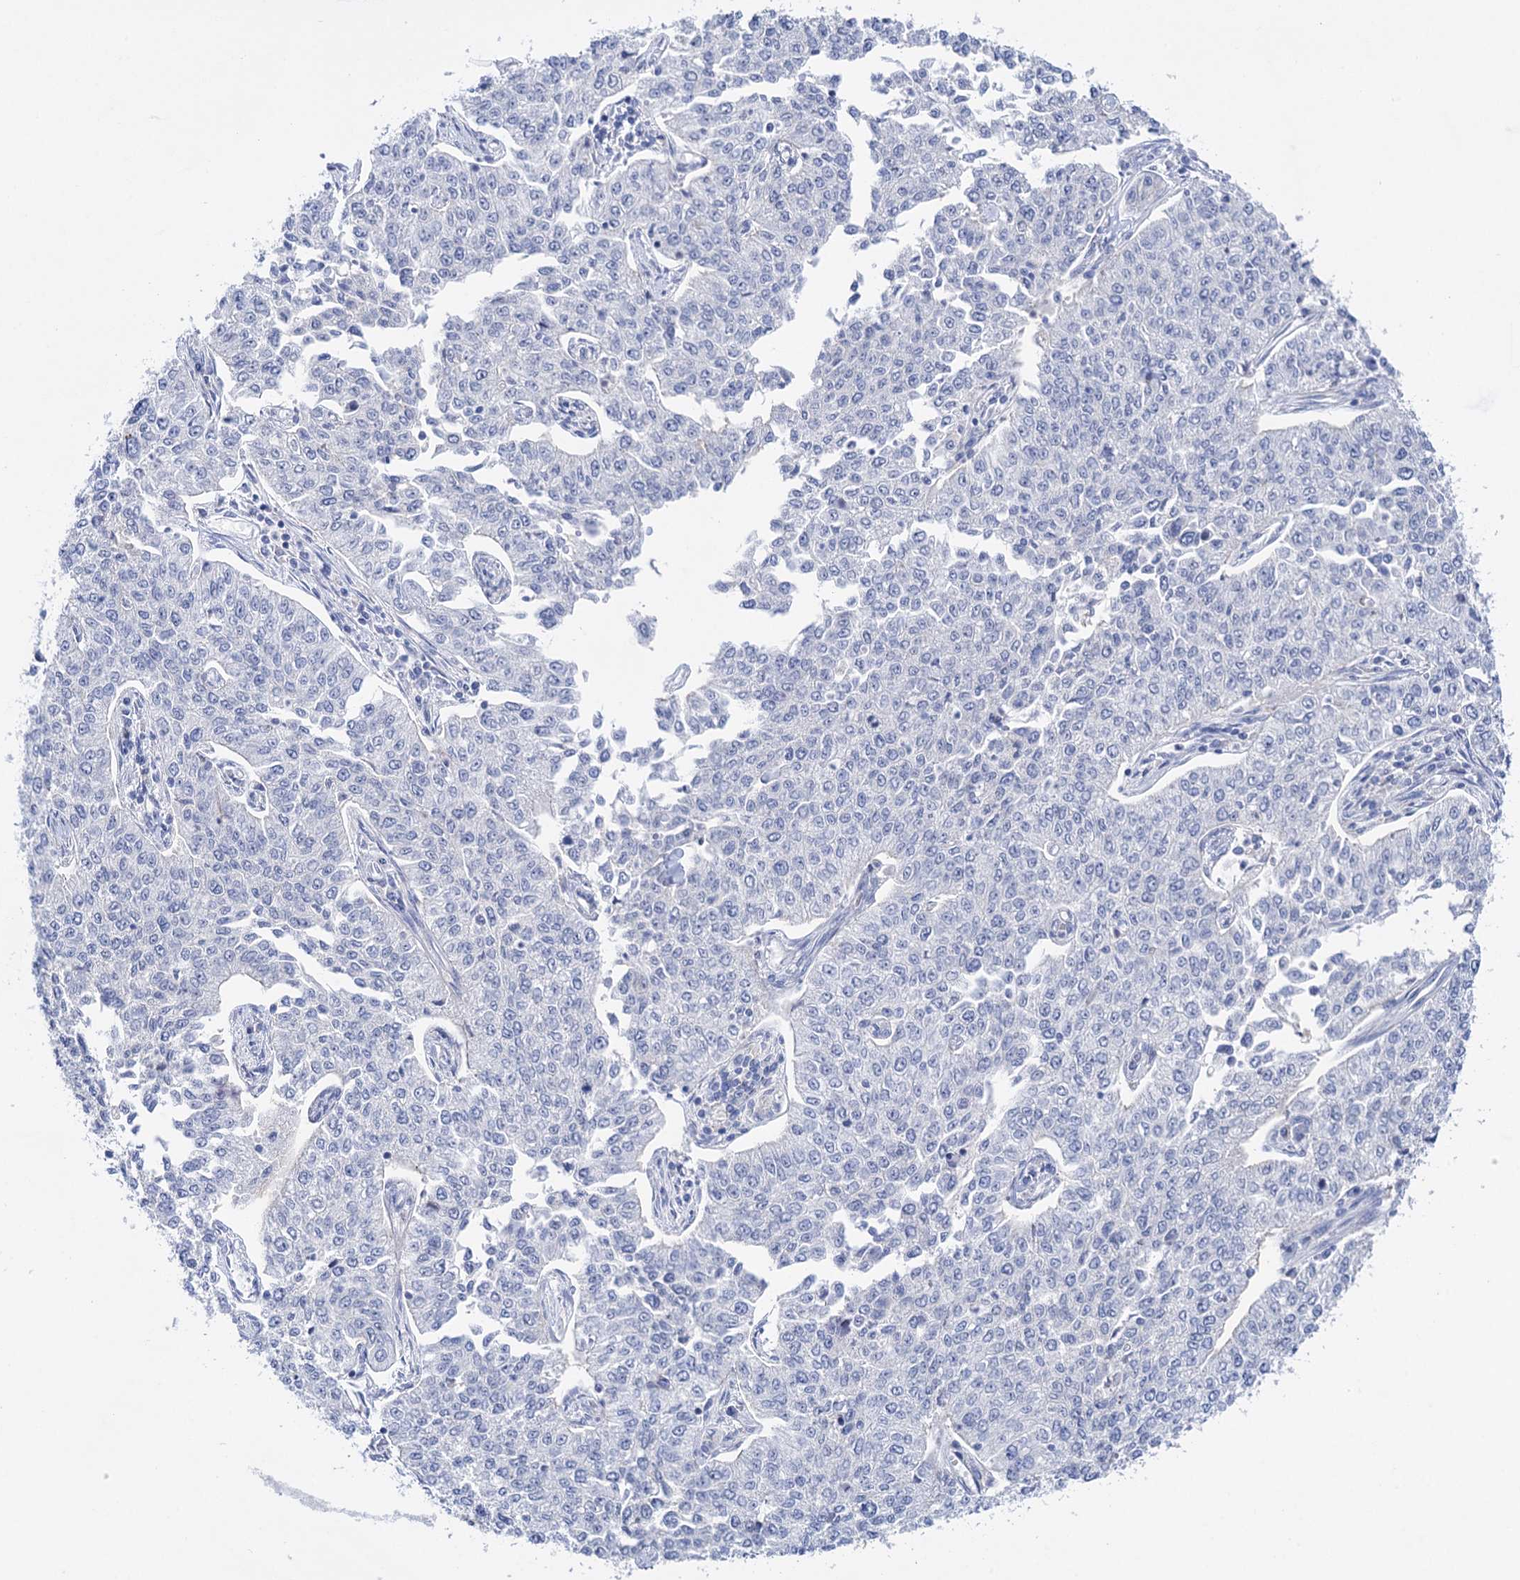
{"staining": {"intensity": "negative", "quantity": "none", "location": "none"}, "tissue": "cervical cancer", "cell_type": "Tumor cells", "image_type": "cancer", "snomed": [{"axis": "morphology", "description": "Squamous cell carcinoma, NOS"}, {"axis": "topography", "description": "Cervix"}], "caption": "This micrograph is of cervical cancer stained with immunohistochemistry to label a protein in brown with the nuclei are counter-stained blue. There is no positivity in tumor cells.", "gene": "SUCLA2", "patient": {"sex": "female", "age": 35}}